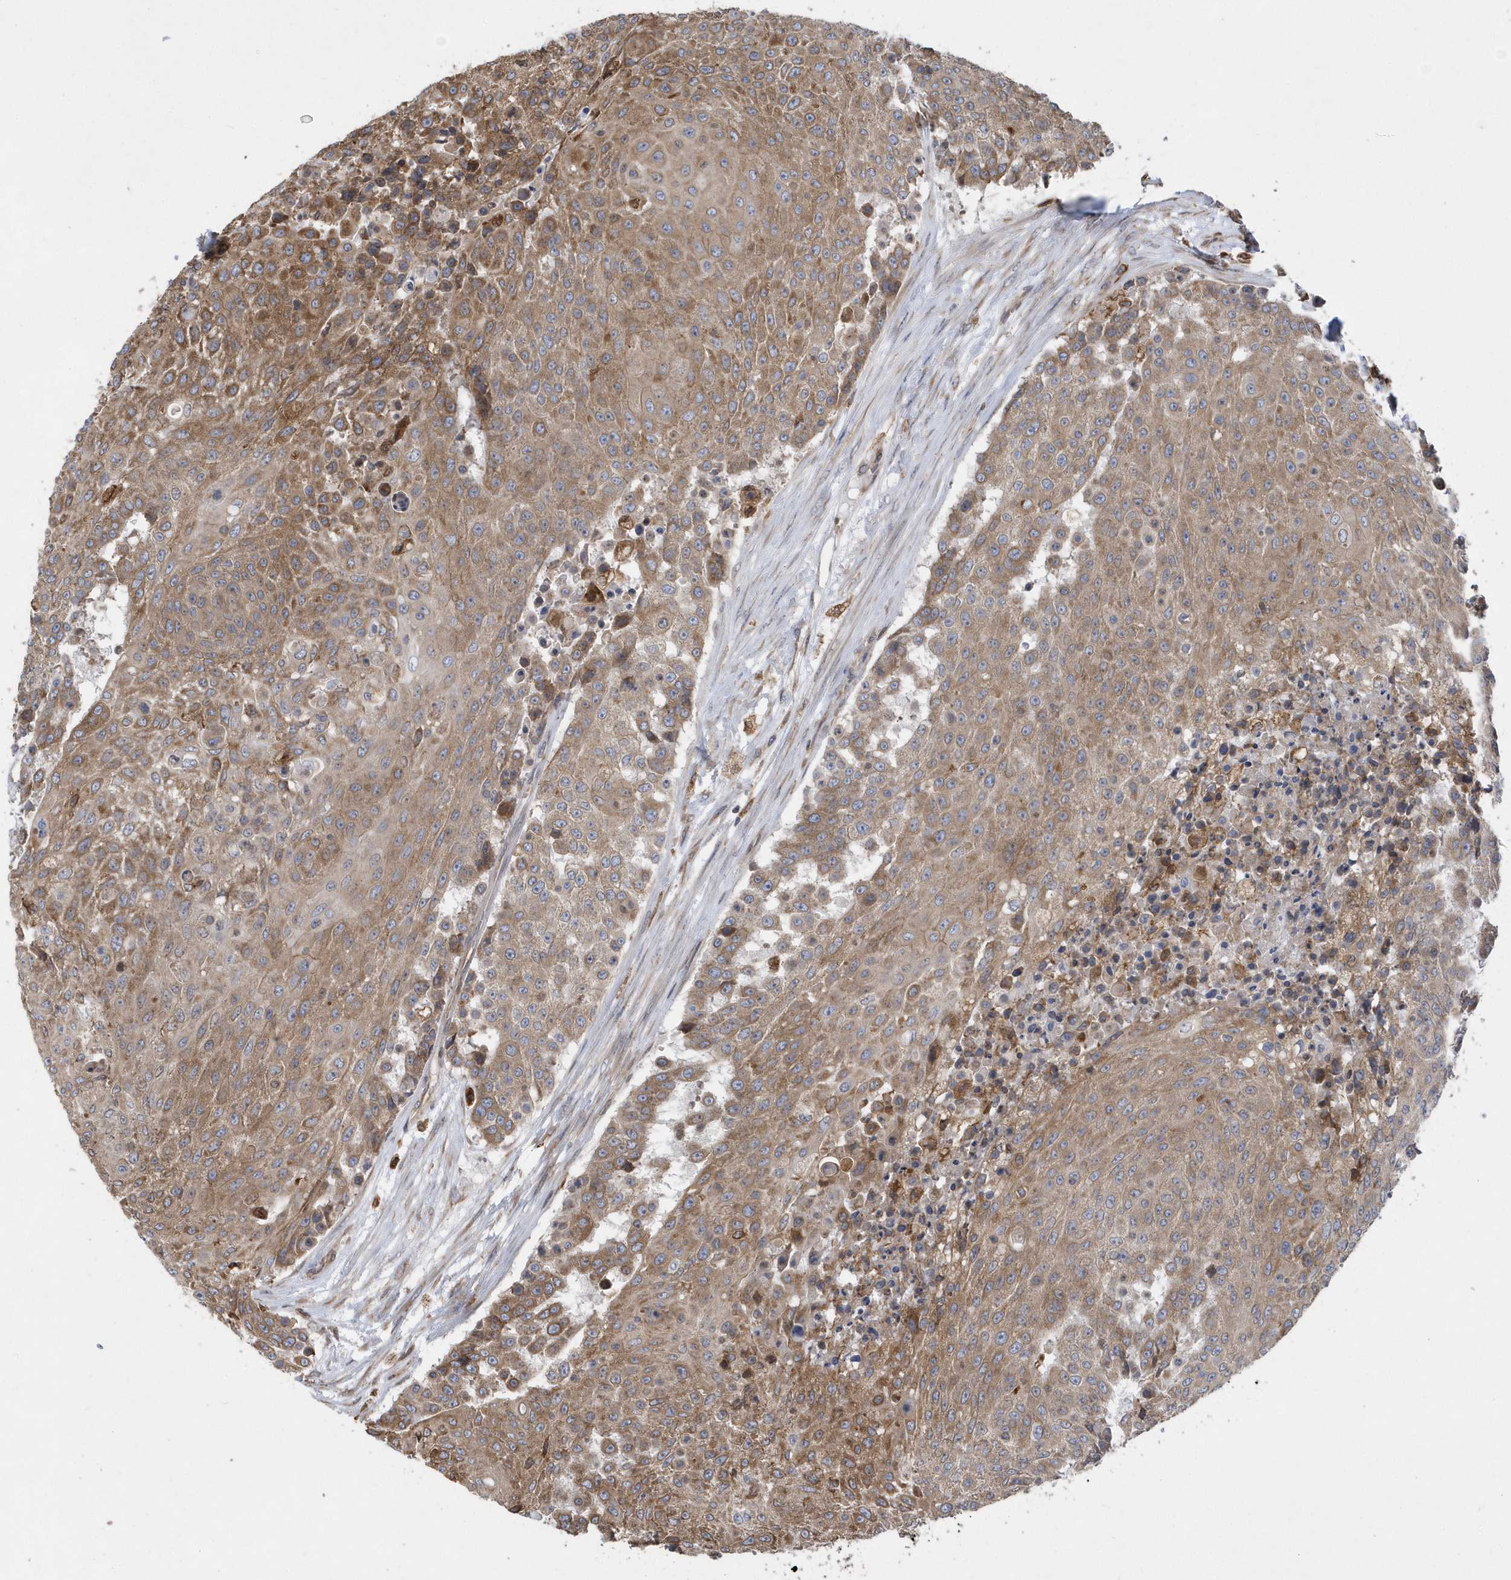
{"staining": {"intensity": "moderate", "quantity": ">75%", "location": "cytoplasmic/membranous"}, "tissue": "urothelial cancer", "cell_type": "Tumor cells", "image_type": "cancer", "snomed": [{"axis": "morphology", "description": "Urothelial carcinoma, High grade"}, {"axis": "topography", "description": "Urinary bladder"}], "caption": "Protein staining by immunohistochemistry demonstrates moderate cytoplasmic/membranous expression in about >75% of tumor cells in urothelial carcinoma (high-grade). Using DAB (brown) and hematoxylin (blue) stains, captured at high magnification using brightfield microscopy.", "gene": "VAMP7", "patient": {"sex": "female", "age": 63}}